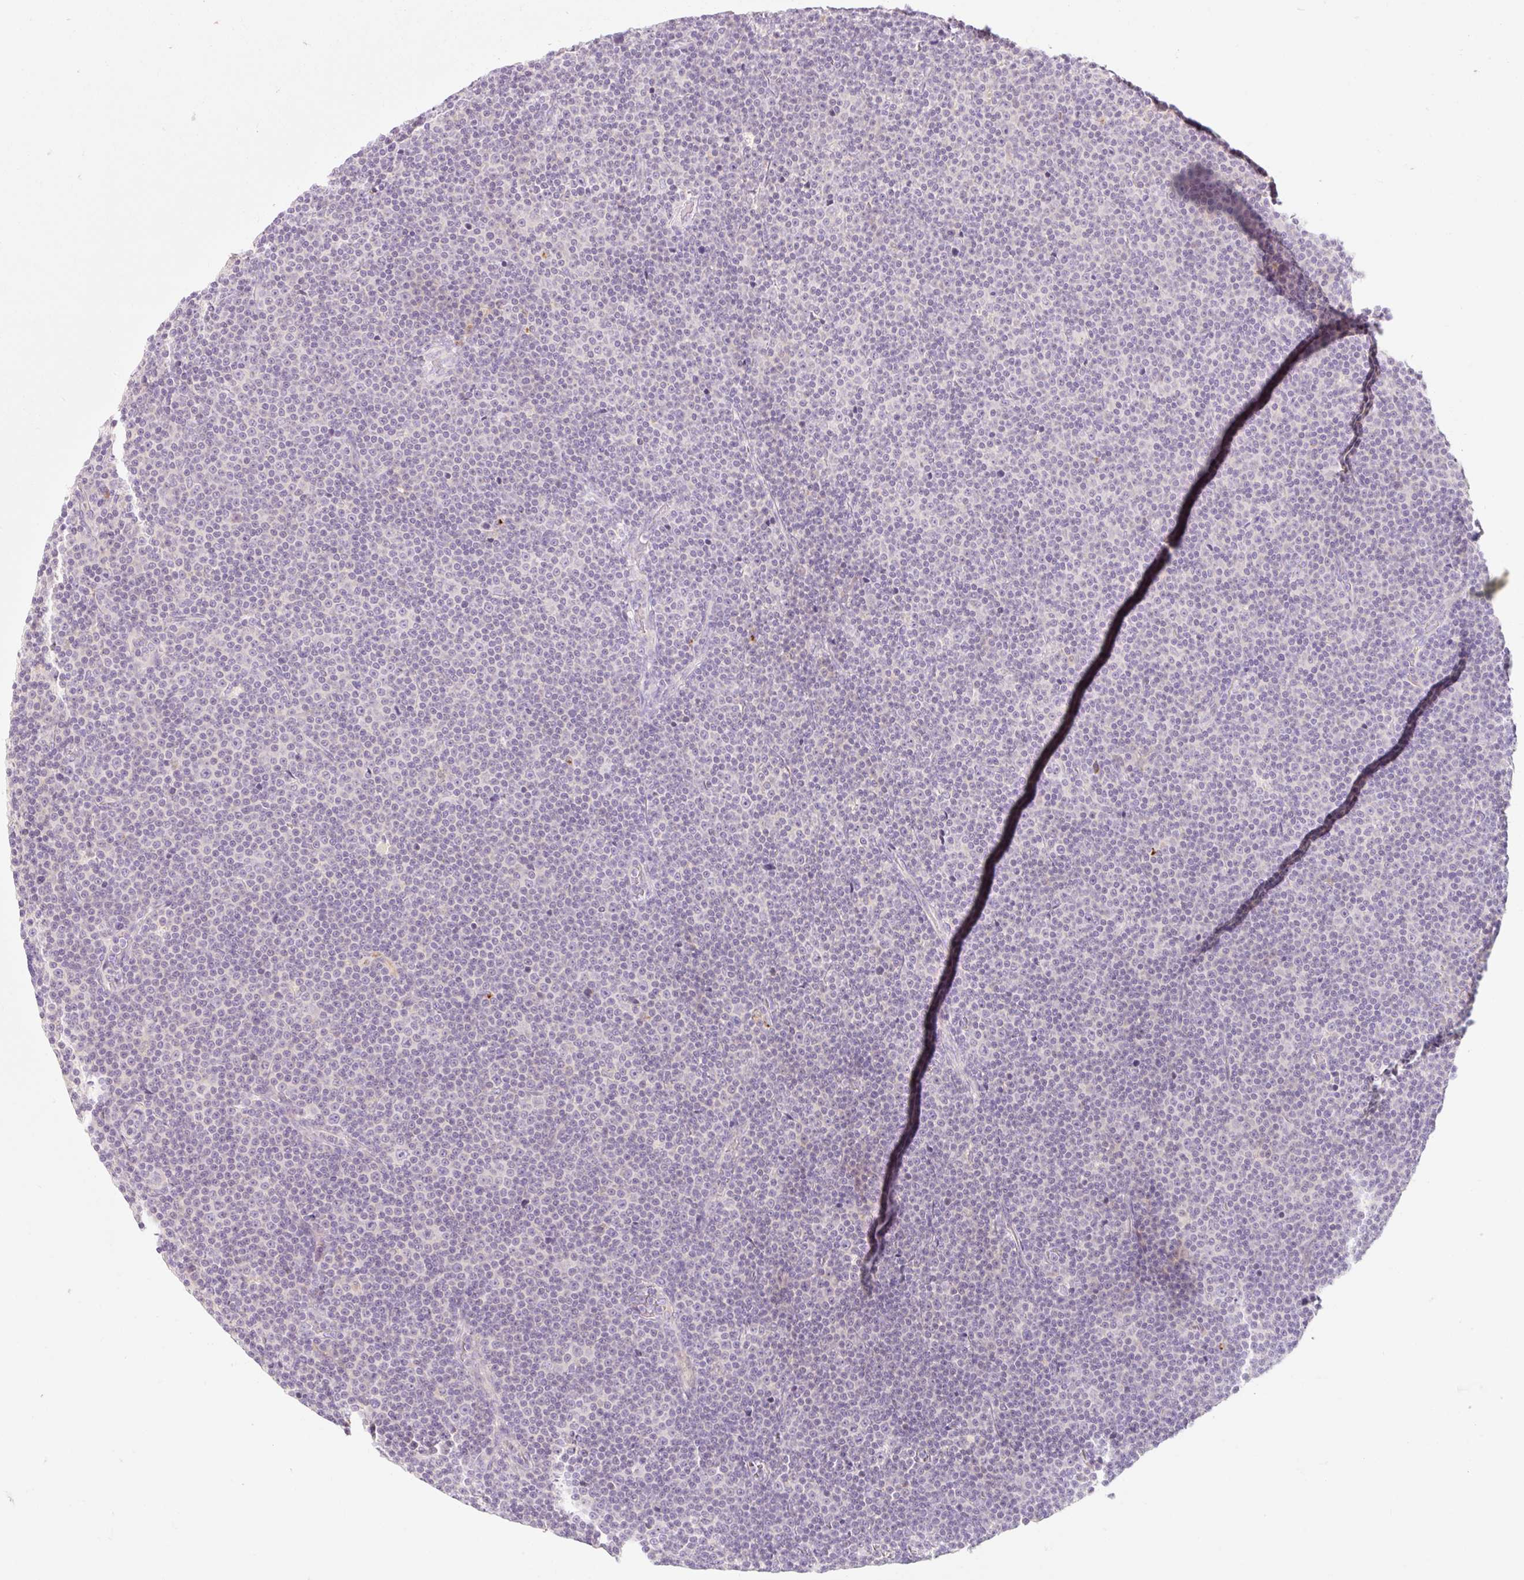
{"staining": {"intensity": "negative", "quantity": "none", "location": "none"}, "tissue": "lymphoma", "cell_type": "Tumor cells", "image_type": "cancer", "snomed": [{"axis": "morphology", "description": "Malignant lymphoma, non-Hodgkin's type, Low grade"}, {"axis": "topography", "description": "Lymph node"}], "caption": "The micrograph displays no significant staining in tumor cells of lymphoma. The staining is performed using DAB brown chromogen with nuclei counter-stained in using hematoxylin.", "gene": "MYO1D", "patient": {"sex": "female", "age": 67}}